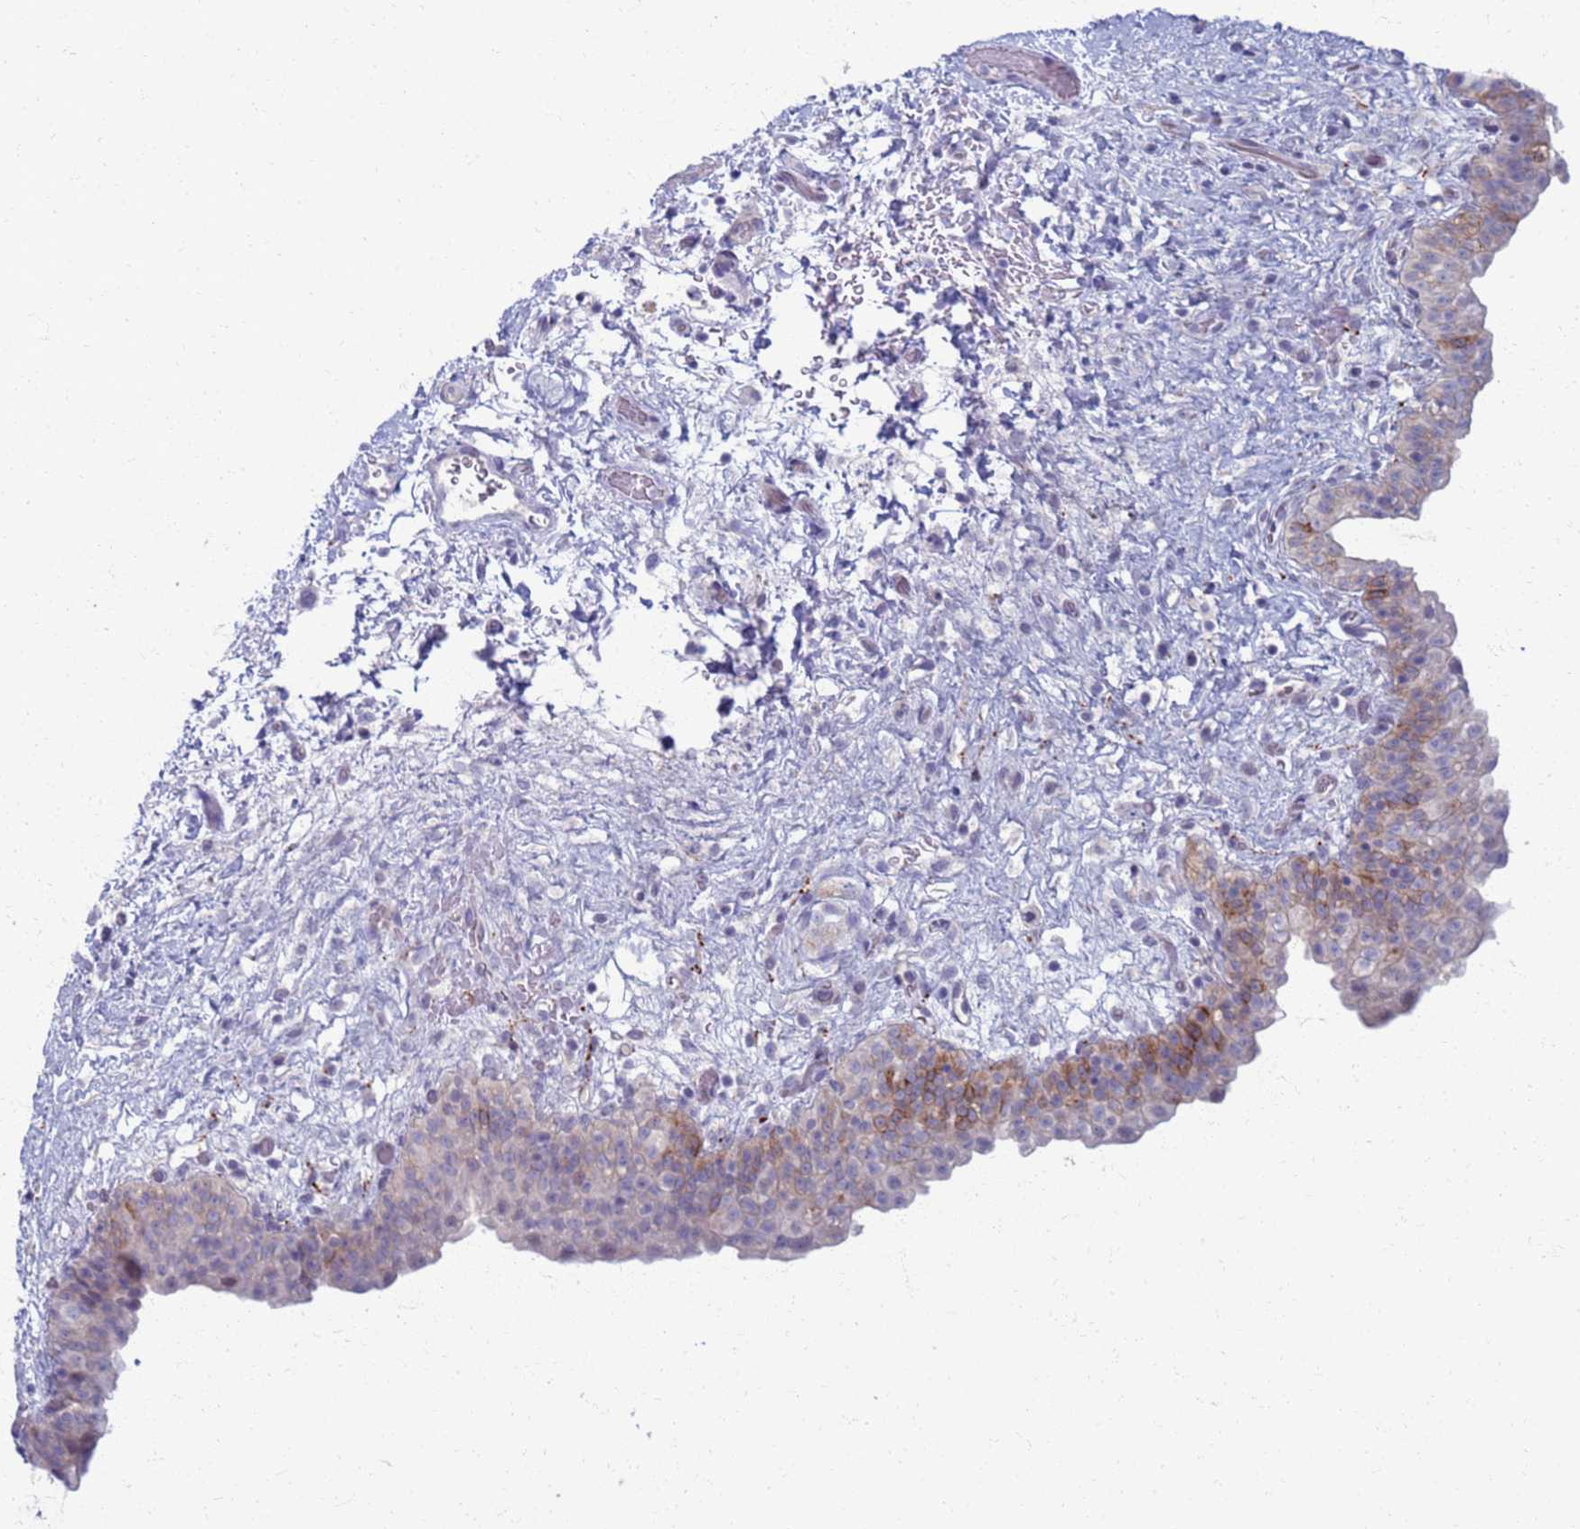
{"staining": {"intensity": "moderate", "quantity": "<25%", "location": "cytoplasmic/membranous"}, "tissue": "urinary bladder", "cell_type": "Urothelial cells", "image_type": "normal", "snomed": [{"axis": "morphology", "description": "Normal tissue, NOS"}, {"axis": "topography", "description": "Urinary bladder"}], "caption": "Protein expression analysis of normal urinary bladder displays moderate cytoplasmic/membranous expression in about <25% of urothelial cells. (Brightfield microscopy of DAB IHC at high magnification).", "gene": "CLCA2", "patient": {"sex": "male", "age": 69}}